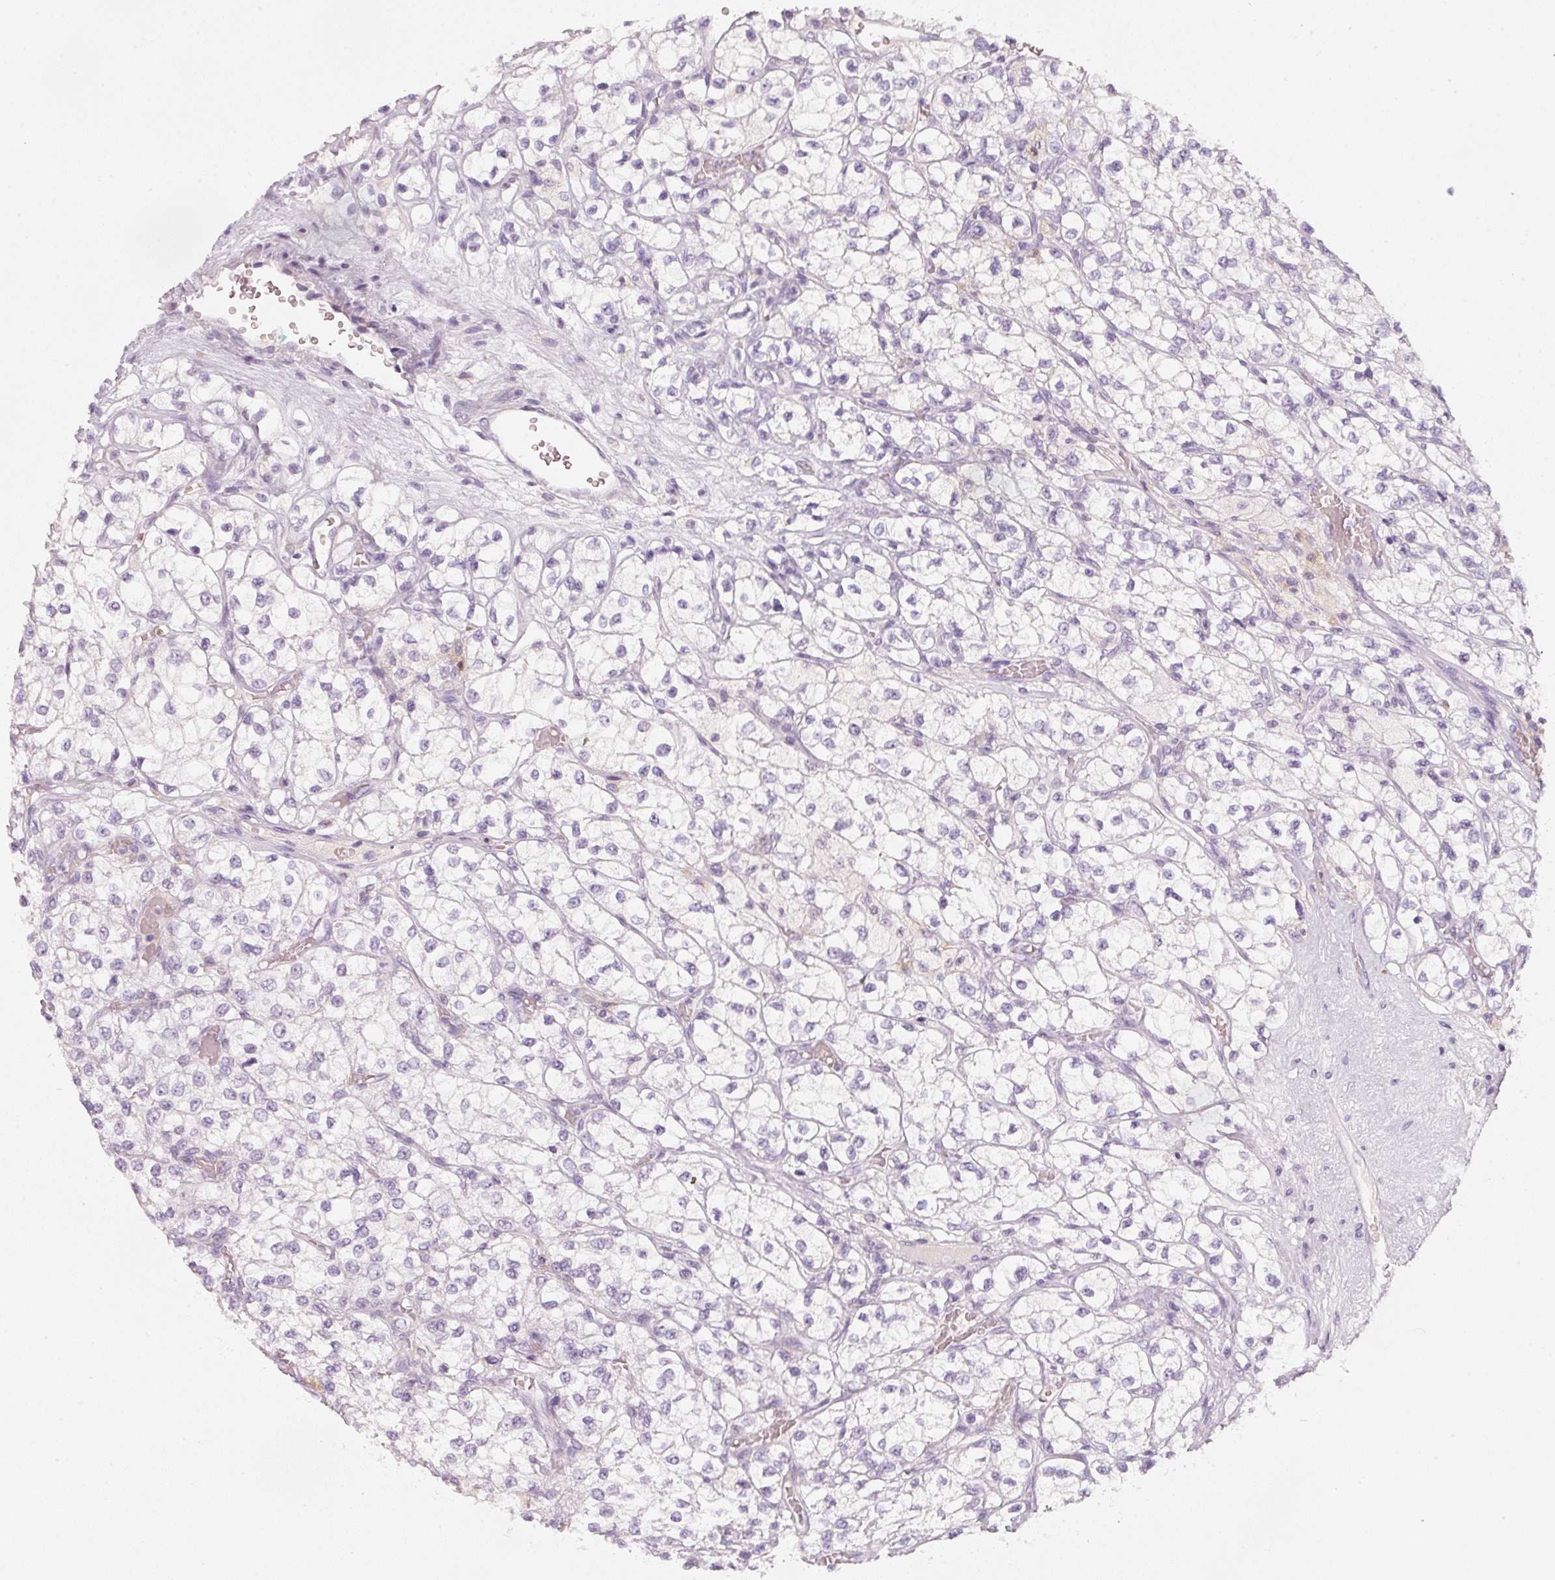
{"staining": {"intensity": "negative", "quantity": "none", "location": "none"}, "tissue": "renal cancer", "cell_type": "Tumor cells", "image_type": "cancer", "snomed": [{"axis": "morphology", "description": "Adenocarcinoma, NOS"}, {"axis": "topography", "description": "Kidney"}], "caption": "DAB (3,3'-diaminobenzidine) immunohistochemical staining of human renal cancer (adenocarcinoma) demonstrates no significant staining in tumor cells.", "gene": "ENSG00000206549", "patient": {"sex": "male", "age": 80}}